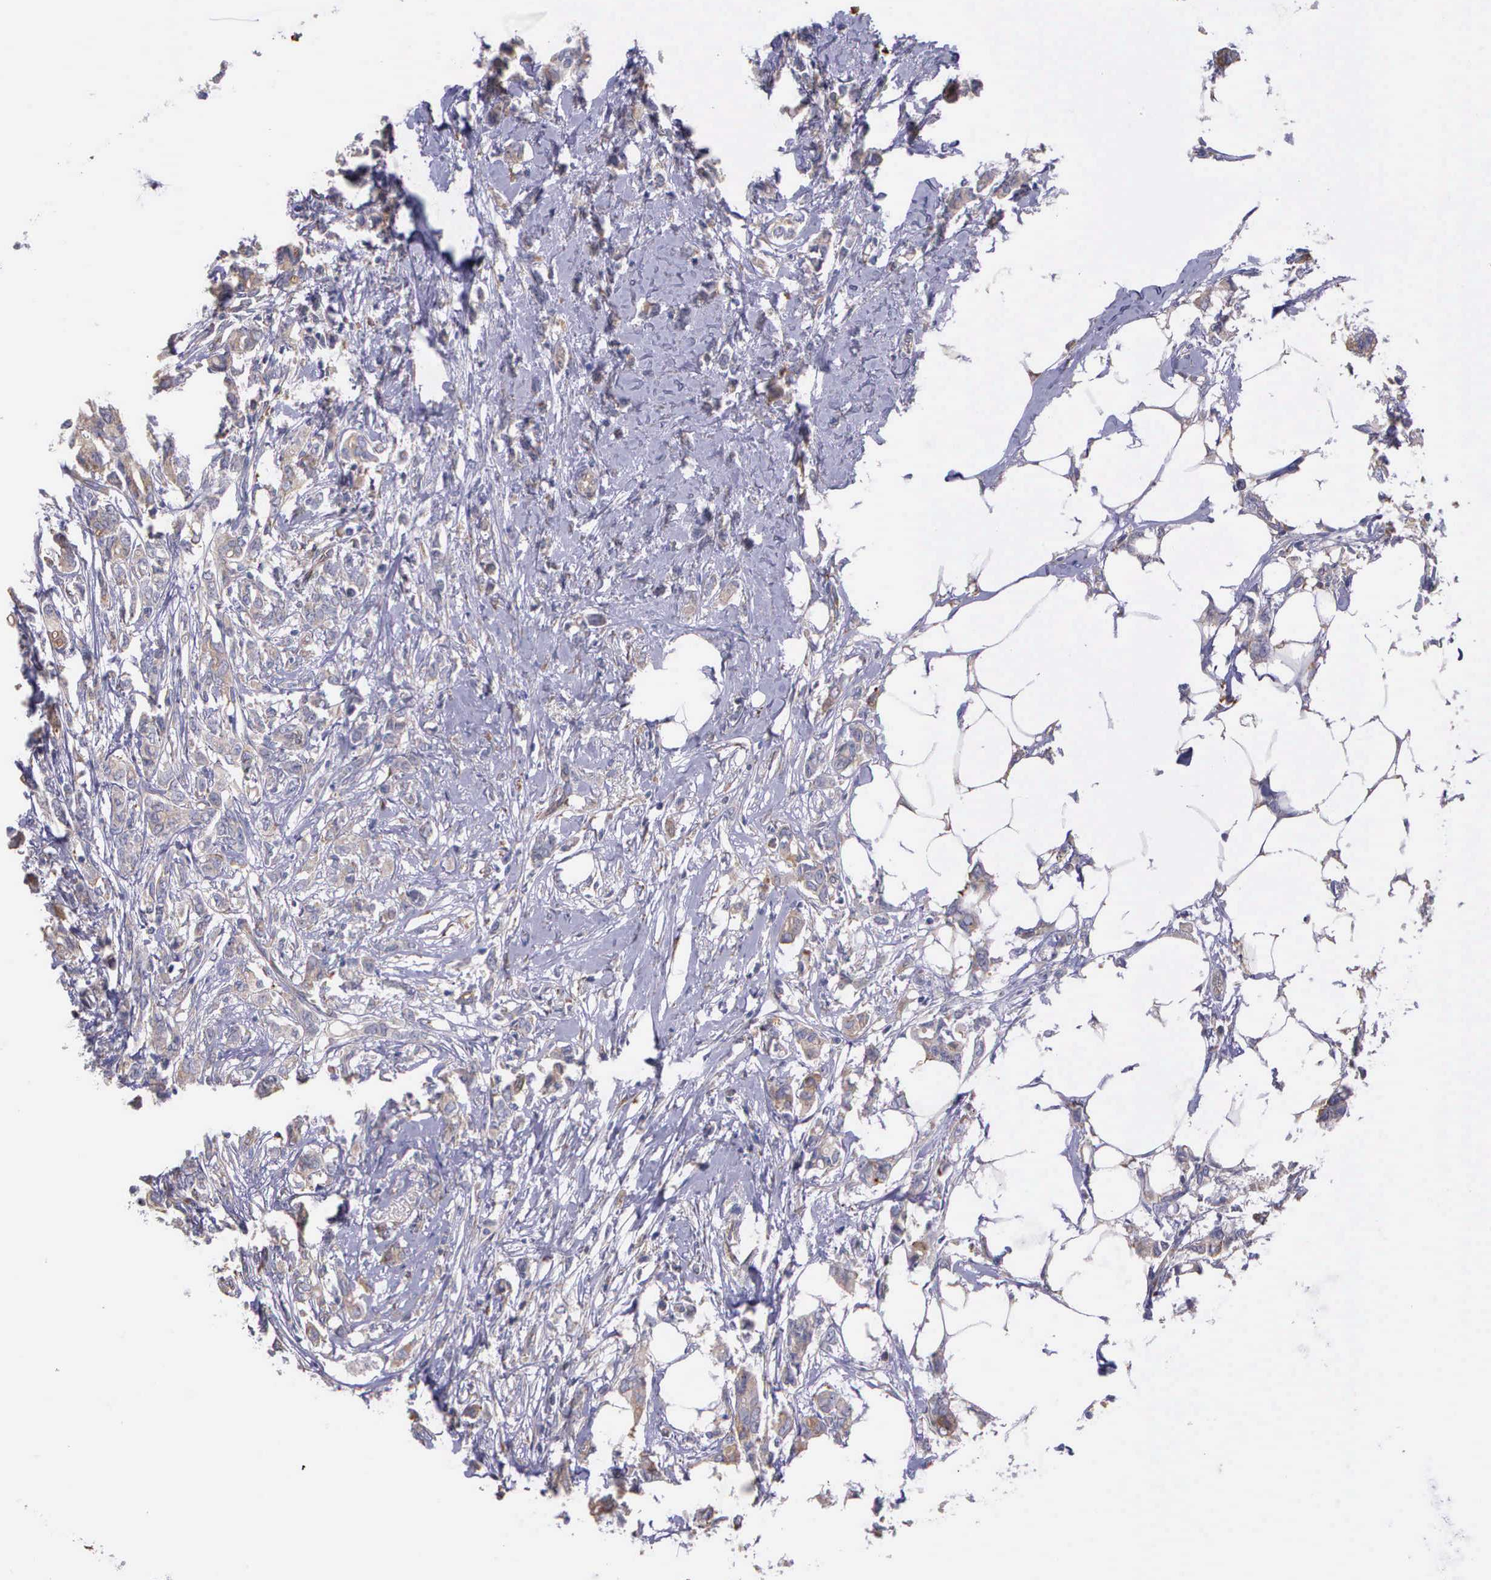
{"staining": {"intensity": "weak", "quantity": ">75%", "location": "cytoplasmic/membranous"}, "tissue": "breast cancer", "cell_type": "Tumor cells", "image_type": "cancer", "snomed": [{"axis": "morphology", "description": "Duct carcinoma"}, {"axis": "topography", "description": "Breast"}], "caption": "The photomicrograph exhibits staining of intraductal carcinoma (breast), revealing weak cytoplasmic/membranous protein expression (brown color) within tumor cells. The staining was performed using DAB (3,3'-diaminobenzidine) to visualize the protein expression in brown, while the nuclei were stained in blue with hematoxylin (Magnification: 20x).", "gene": "ZC3H12B", "patient": {"sex": "female", "age": 84}}